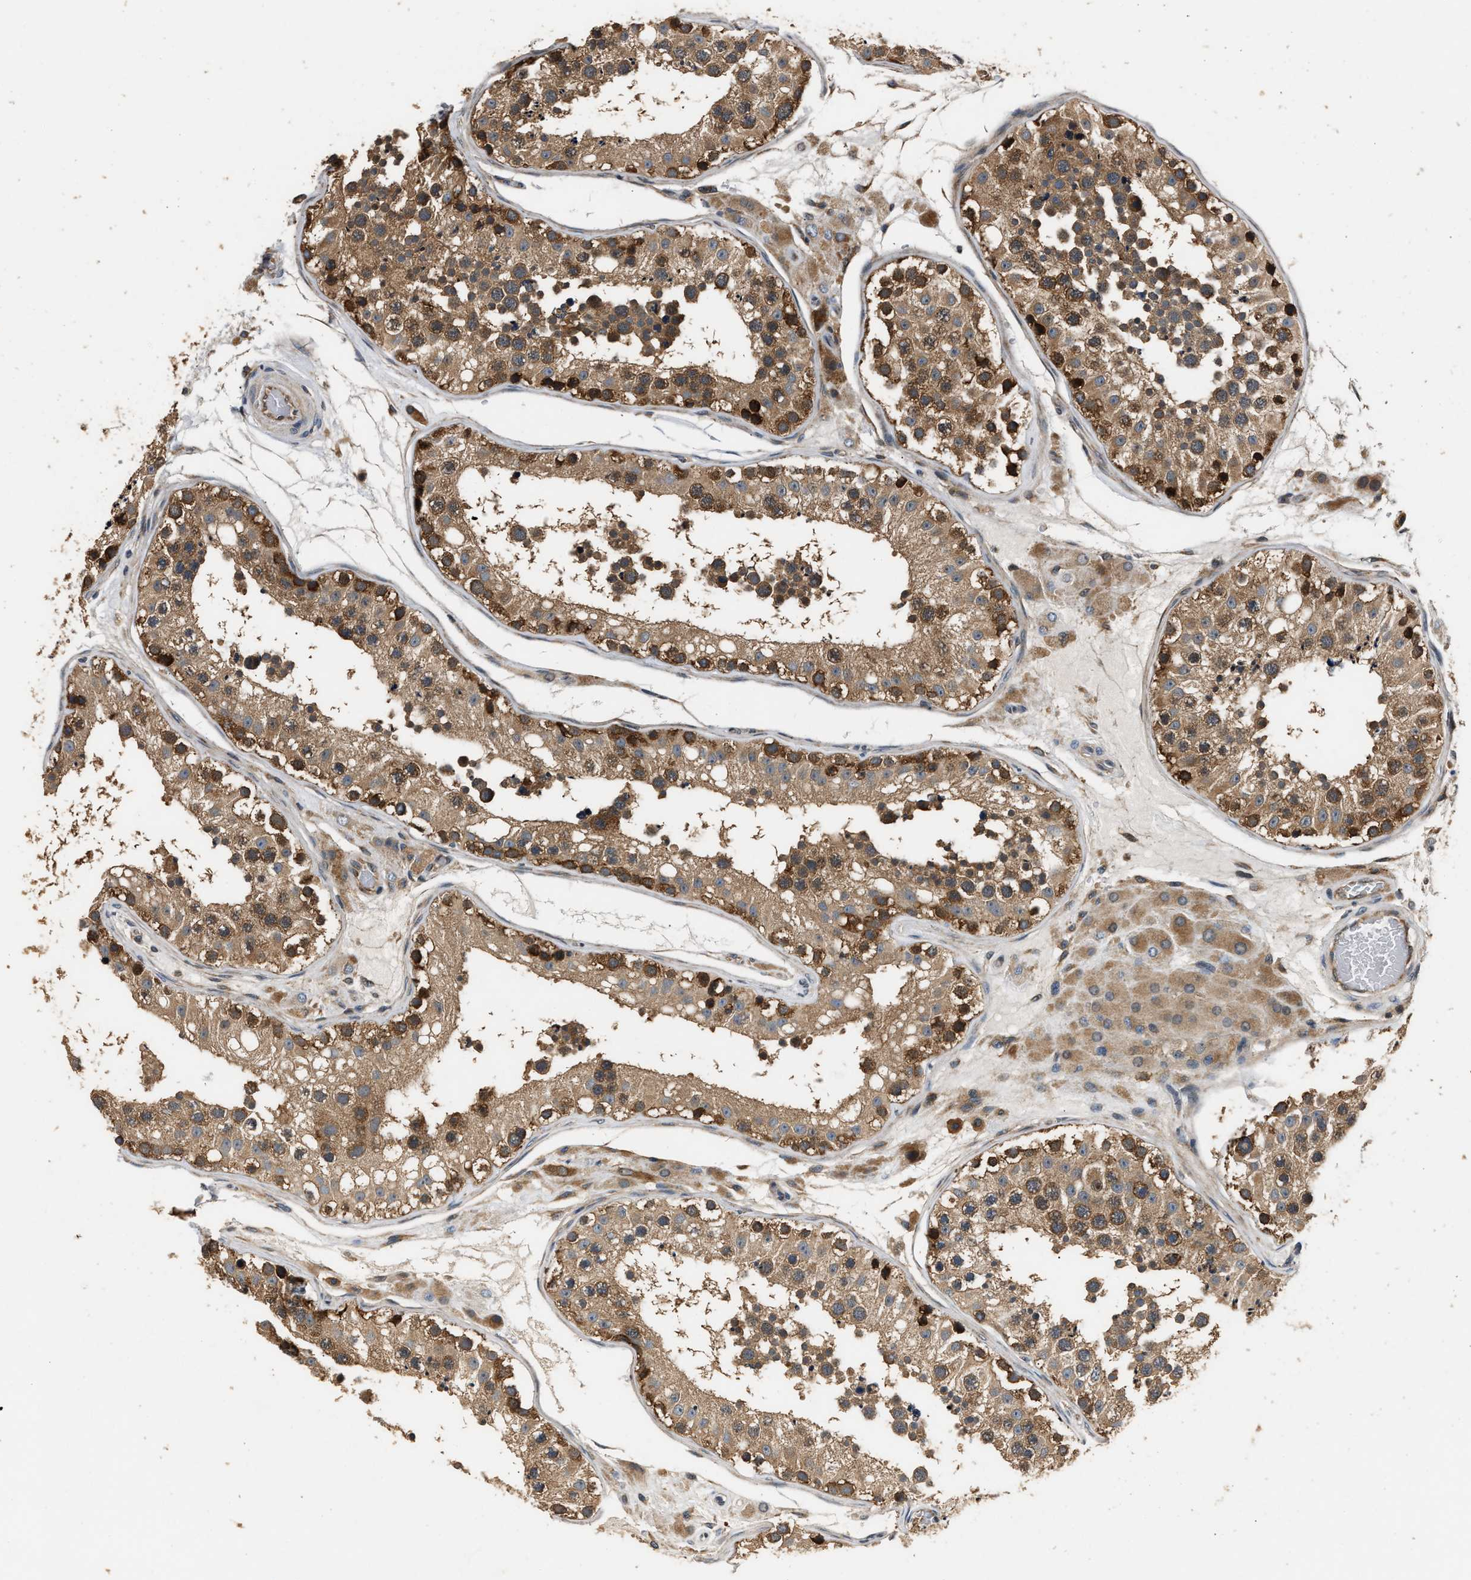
{"staining": {"intensity": "strong", "quantity": ">75%", "location": "cytoplasmic/membranous"}, "tissue": "testis", "cell_type": "Cells in seminiferous ducts", "image_type": "normal", "snomed": [{"axis": "morphology", "description": "Normal tissue, NOS"}, {"axis": "topography", "description": "Testis"}], "caption": "Human testis stained for a protein (brown) displays strong cytoplasmic/membranous positive expression in about >75% of cells in seminiferous ducts.", "gene": "IMPDH2", "patient": {"sex": "male", "age": 26}}